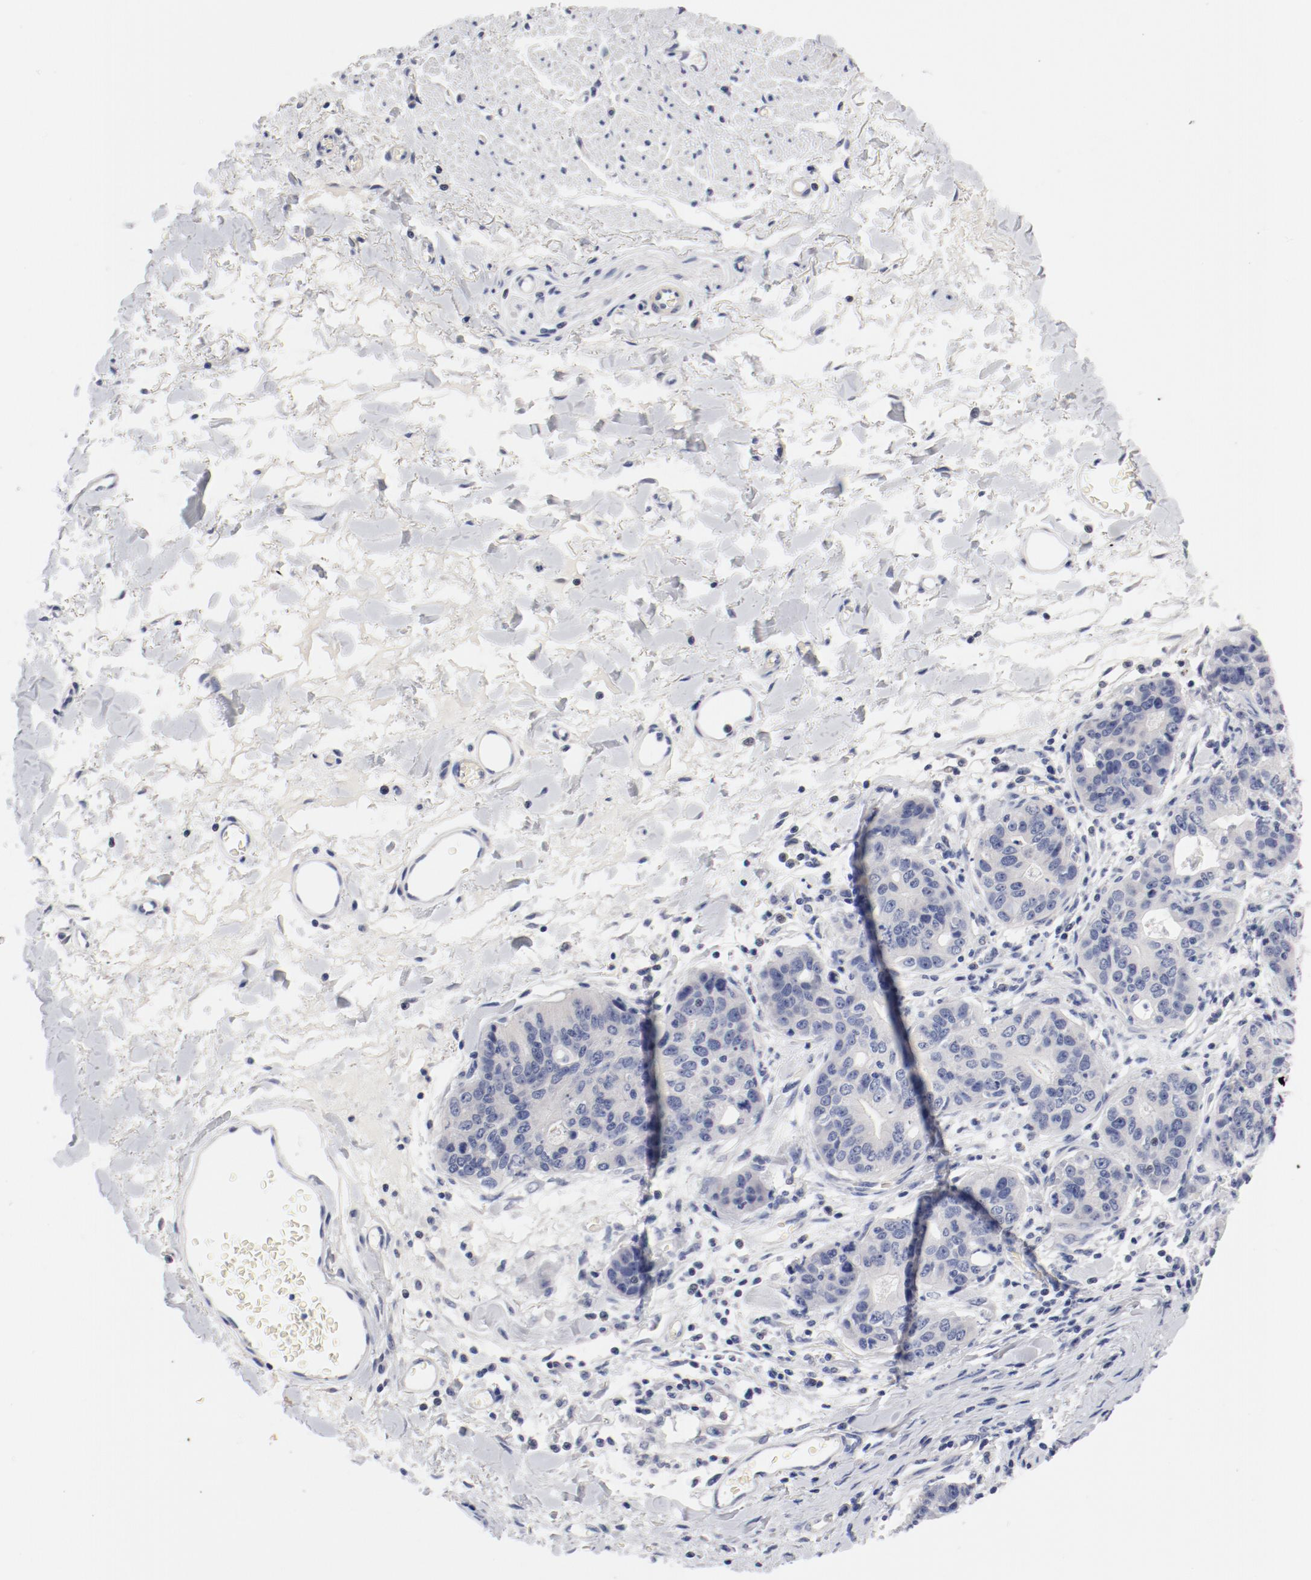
{"staining": {"intensity": "negative", "quantity": "none", "location": "none"}, "tissue": "stomach cancer", "cell_type": "Tumor cells", "image_type": "cancer", "snomed": [{"axis": "morphology", "description": "Adenocarcinoma, NOS"}, {"axis": "topography", "description": "Esophagus"}, {"axis": "topography", "description": "Stomach"}], "caption": "An image of adenocarcinoma (stomach) stained for a protein exhibits no brown staining in tumor cells.", "gene": "KCNK13", "patient": {"sex": "male", "age": 74}}